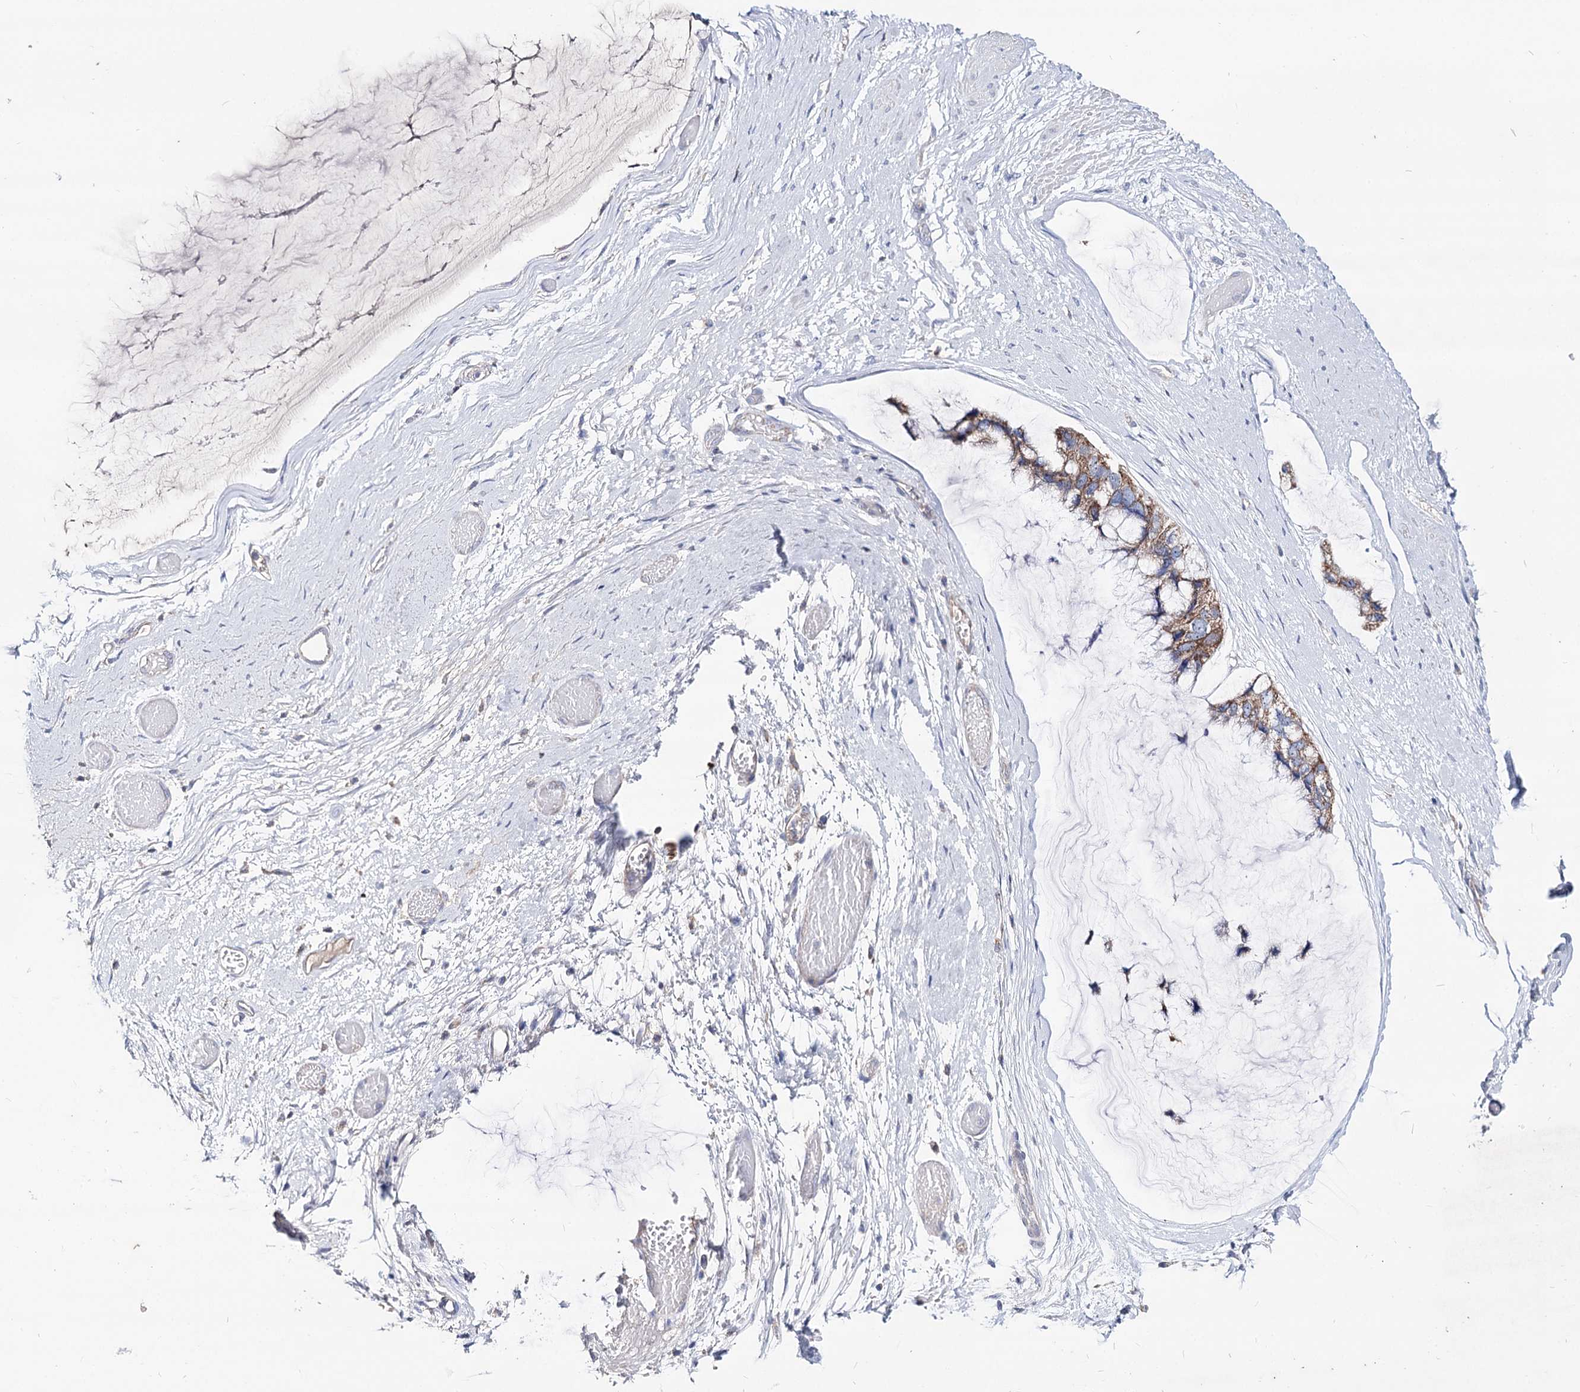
{"staining": {"intensity": "moderate", "quantity": ">75%", "location": "cytoplasmic/membranous"}, "tissue": "ovarian cancer", "cell_type": "Tumor cells", "image_type": "cancer", "snomed": [{"axis": "morphology", "description": "Cystadenocarcinoma, mucinous, NOS"}, {"axis": "topography", "description": "Ovary"}], "caption": "Protein expression by IHC demonstrates moderate cytoplasmic/membranous expression in about >75% of tumor cells in ovarian cancer (mucinous cystadenocarcinoma).", "gene": "MCCC2", "patient": {"sex": "female", "age": 39}}